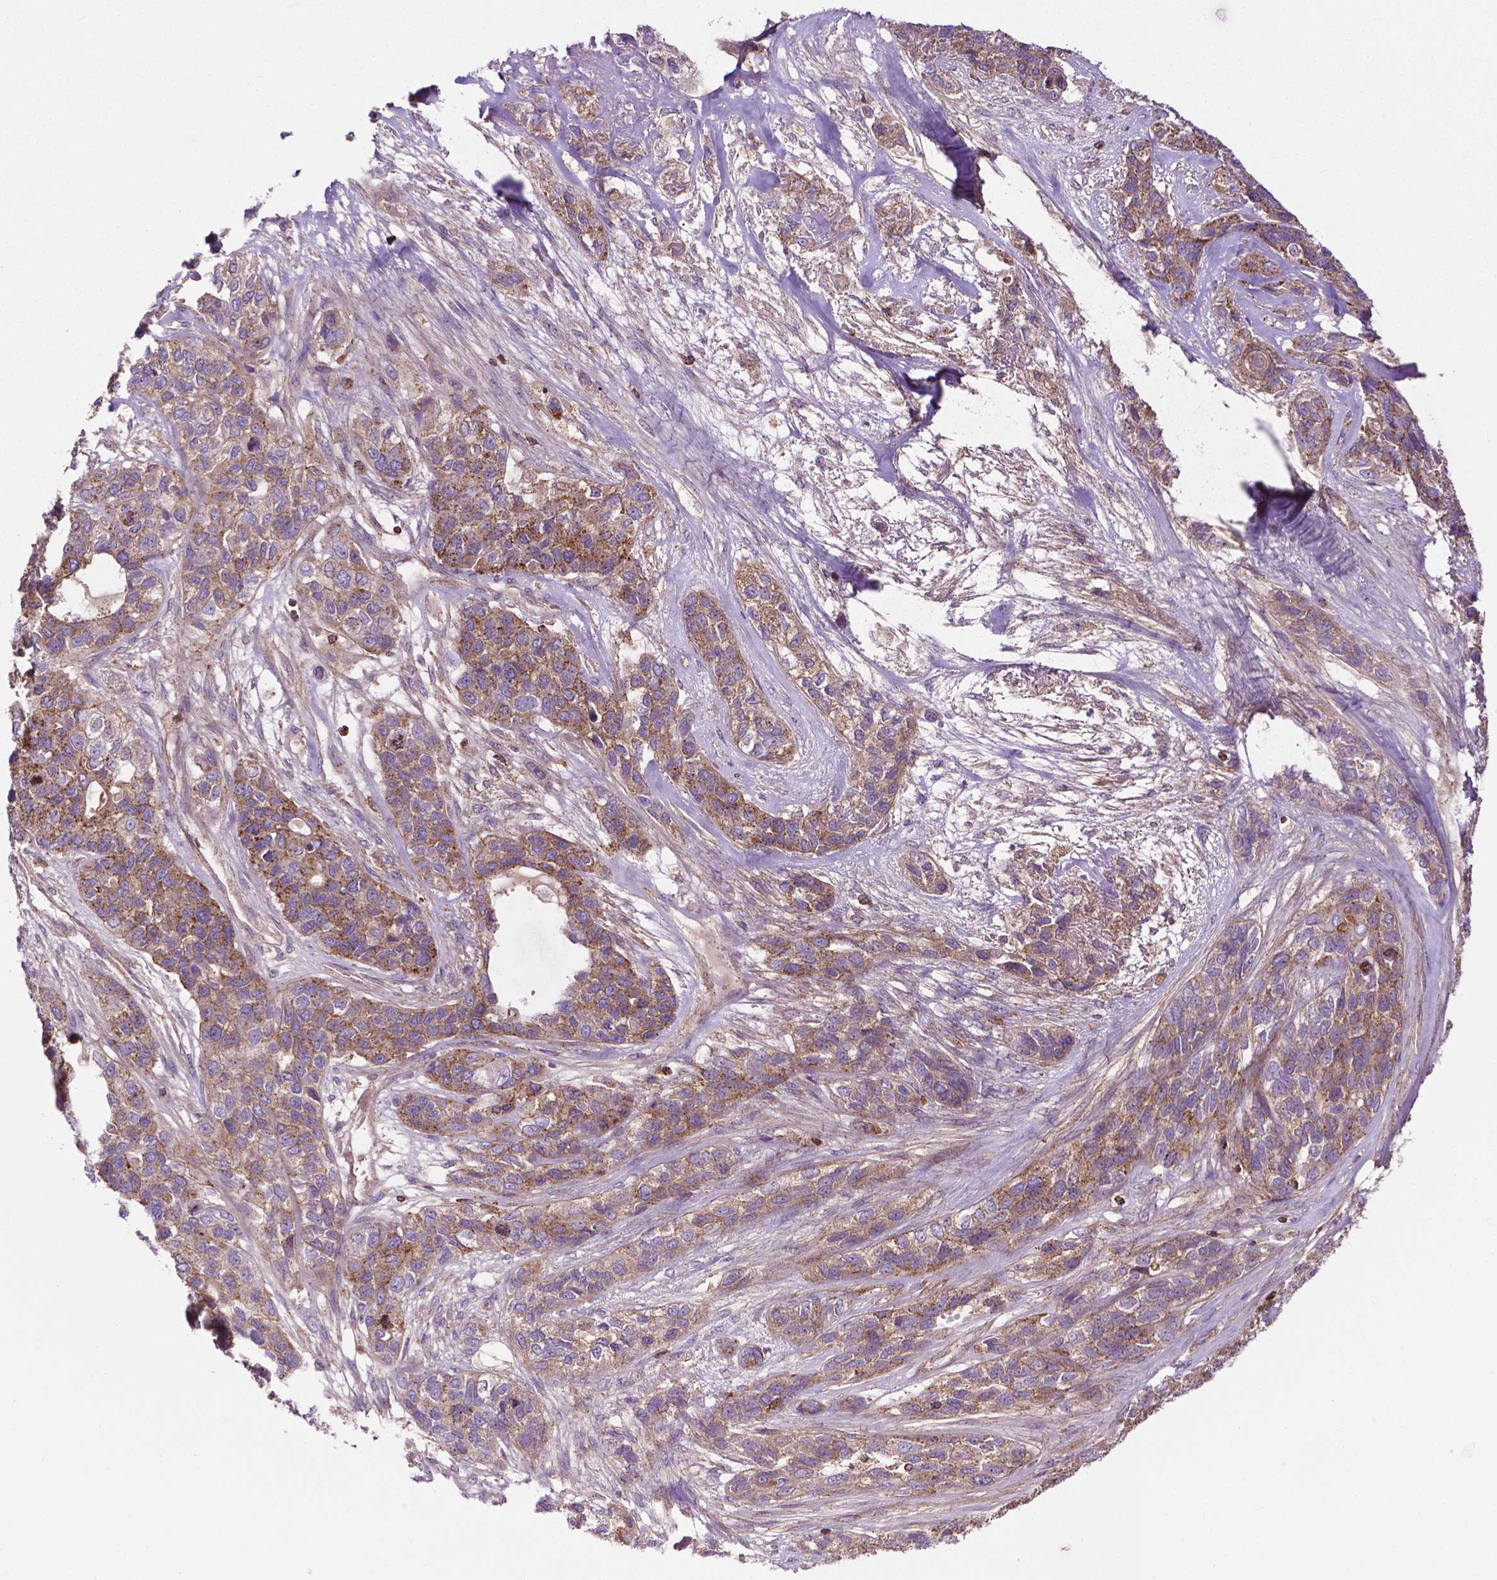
{"staining": {"intensity": "moderate", "quantity": ">75%", "location": "cytoplasmic/membranous"}, "tissue": "lung cancer", "cell_type": "Tumor cells", "image_type": "cancer", "snomed": [{"axis": "morphology", "description": "Squamous cell carcinoma, NOS"}, {"axis": "topography", "description": "Lung"}], "caption": "A micrograph showing moderate cytoplasmic/membranous expression in approximately >75% of tumor cells in lung squamous cell carcinoma, as visualized by brown immunohistochemical staining.", "gene": "CHMP4A", "patient": {"sex": "female", "age": 70}}